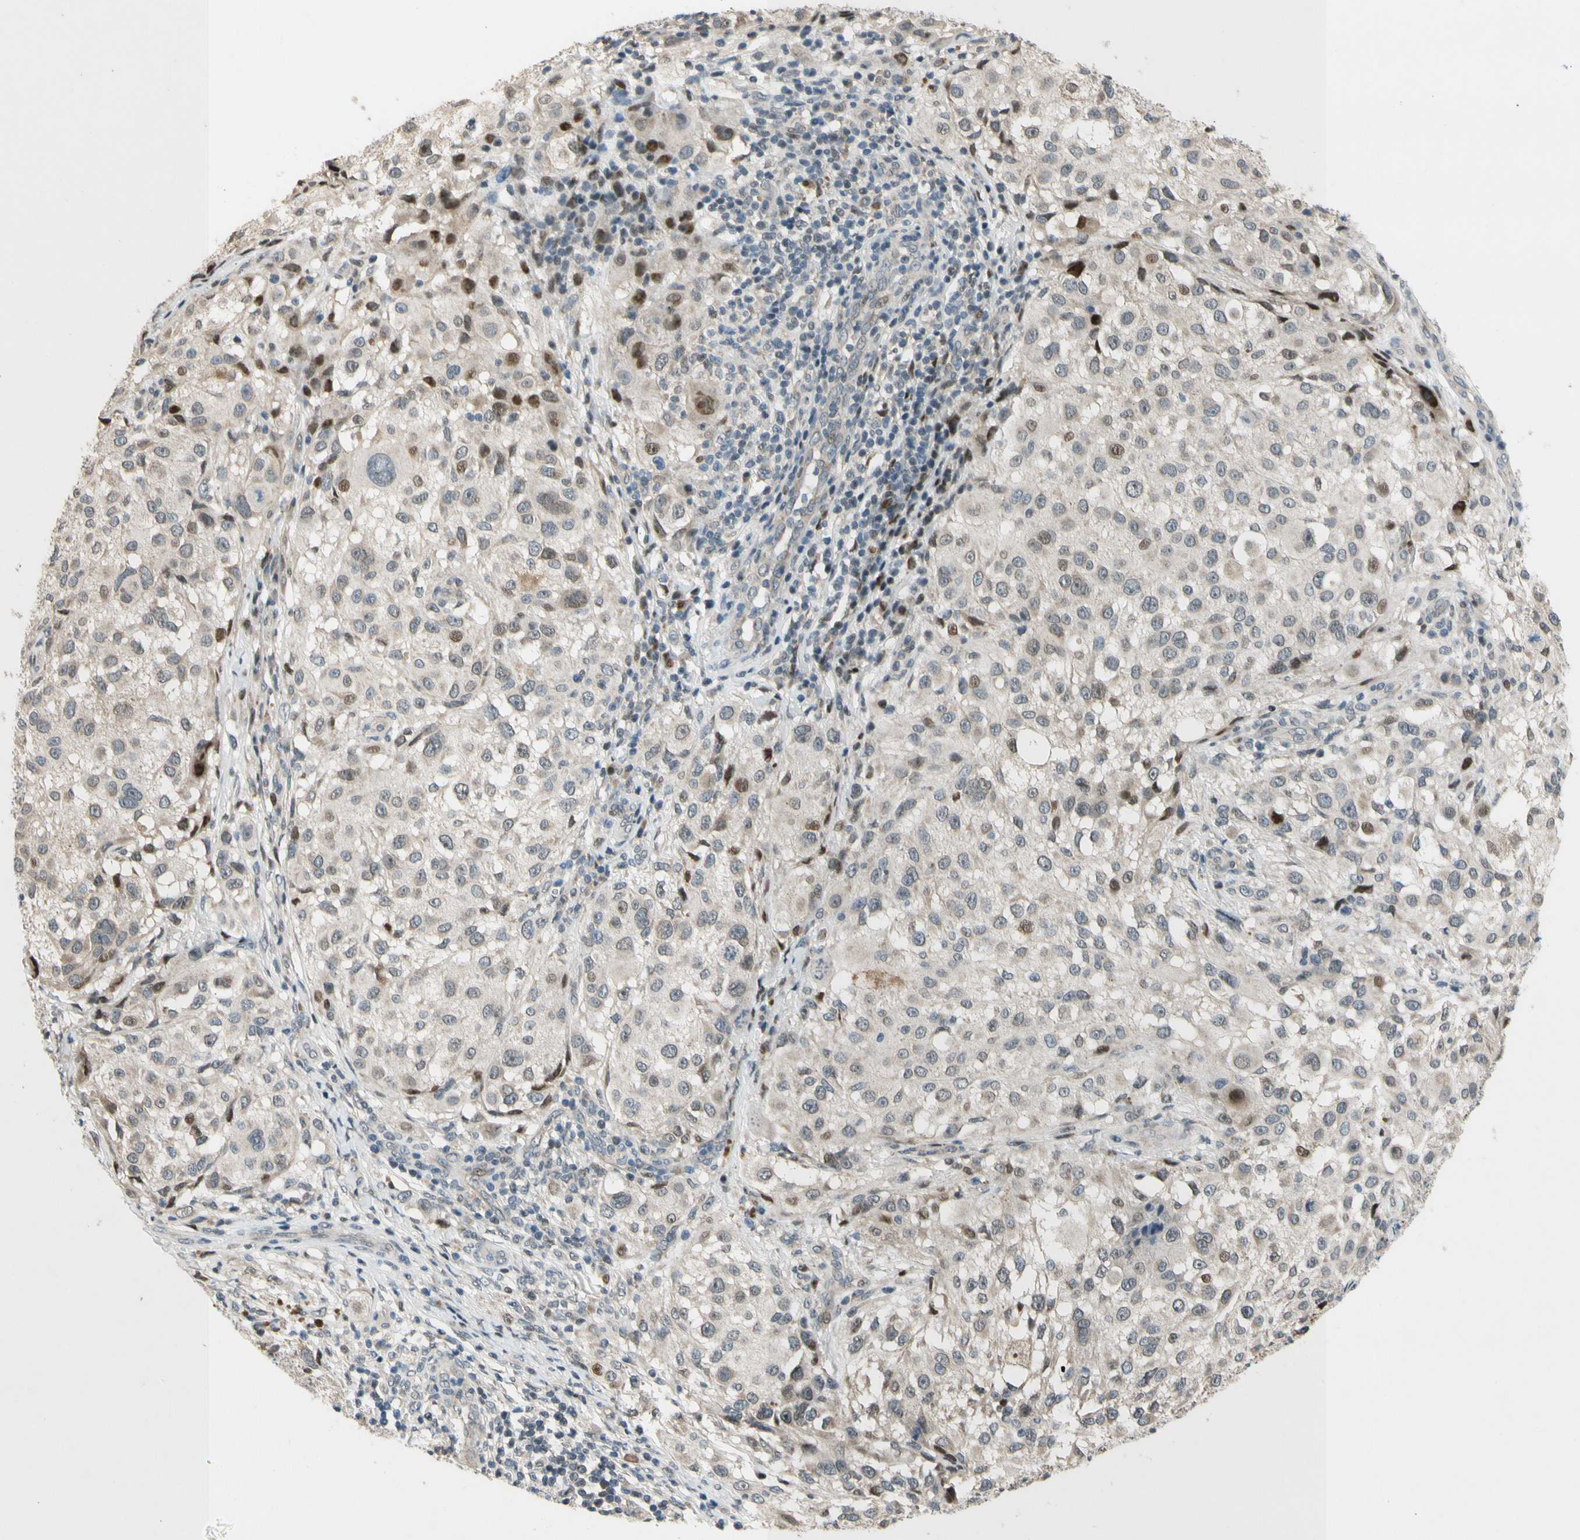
{"staining": {"intensity": "moderate", "quantity": "<25%", "location": "nuclear"}, "tissue": "melanoma", "cell_type": "Tumor cells", "image_type": "cancer", "snomed": [{"axis": "morphology", "description": "Necrosis, NOS"}, {"axis": "morphology", "description": "Malignant melanoma, NOS"}, {"axis": "topography", "description": "Skin"}], "caption": "The micrograph exhibits immunohistochemical staining of malignant melanoma. There is moderate nuclear positivity is identified in approximately <25% of tumor cells.", "gene": "ZNF184", "patient": {"sex": "female", "age": 87}}